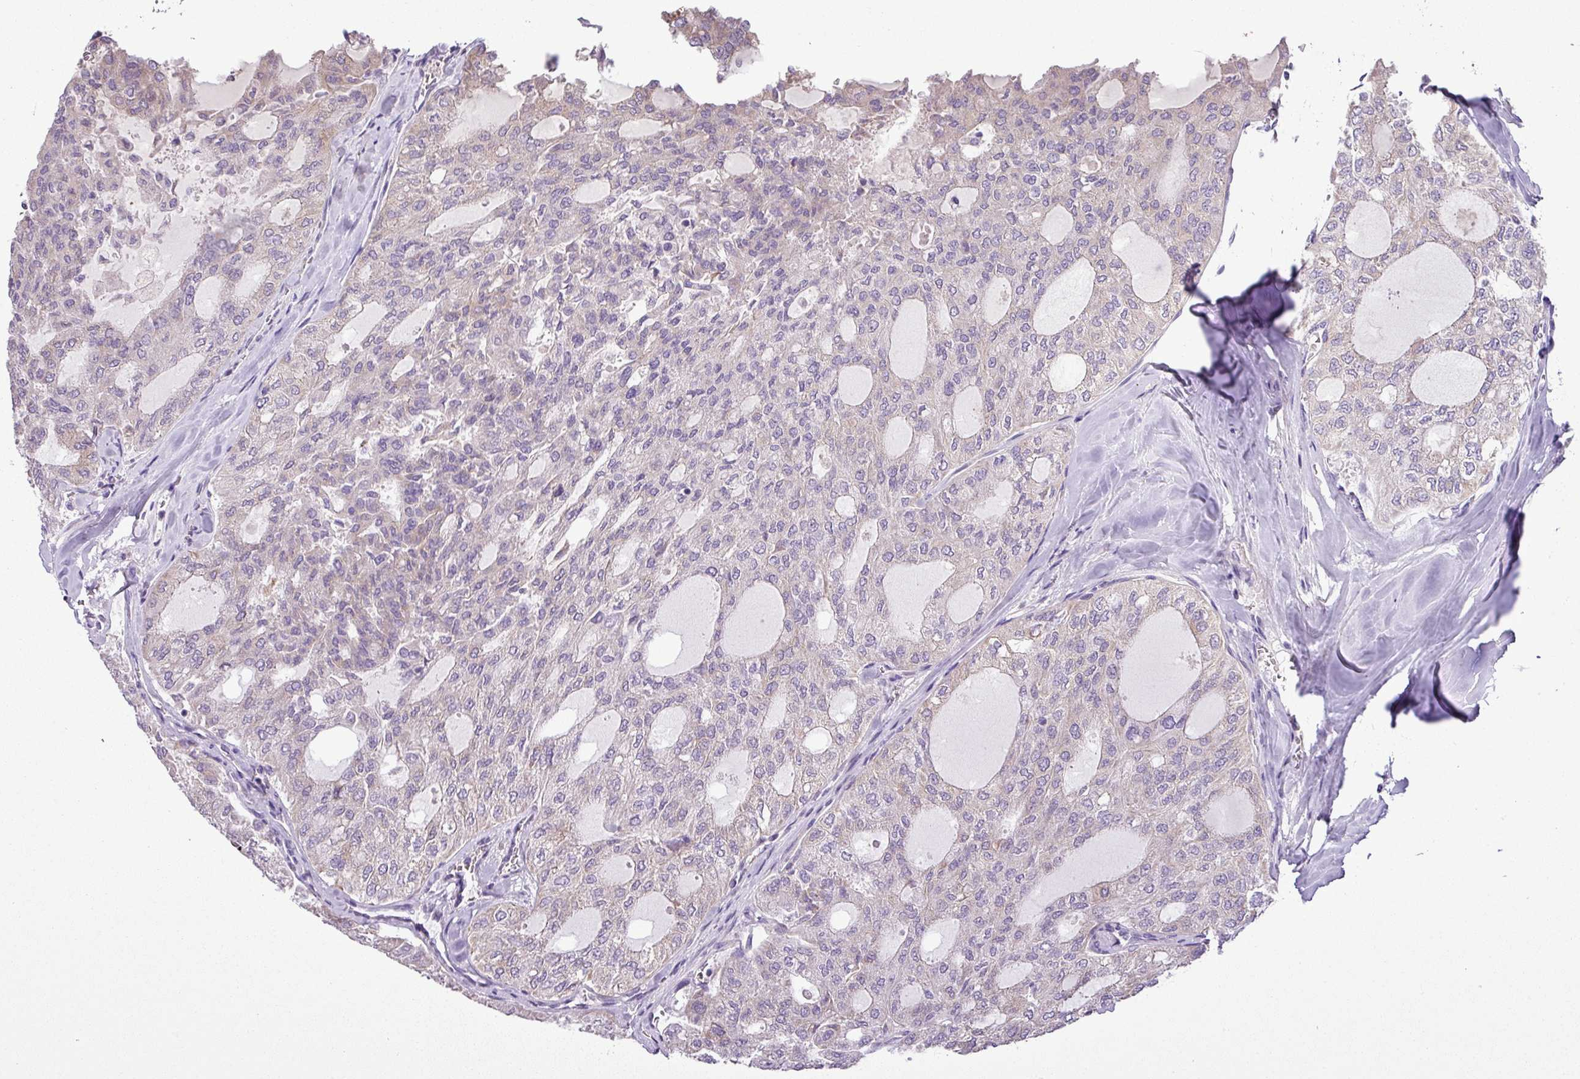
{"staining": {"intensity": "negative", "quantity": "none", "location": "none"}, "tissue": "thyroid cancer", "cell_type": "Tumor cells", "image_type": "cancer", "snomed": [{"axis": "morphology", "description": "Follicular adenoma carcinoma, NOS"}, {"axis": "topography", "description": "Thyroid gland"}], "caption": "The micrograph reveals no significant expression in tumor cells of thyroid follicular adenoma carcinoma.", "gene": "MOCS3", "patient": {"sex": "male", "age": 75}}